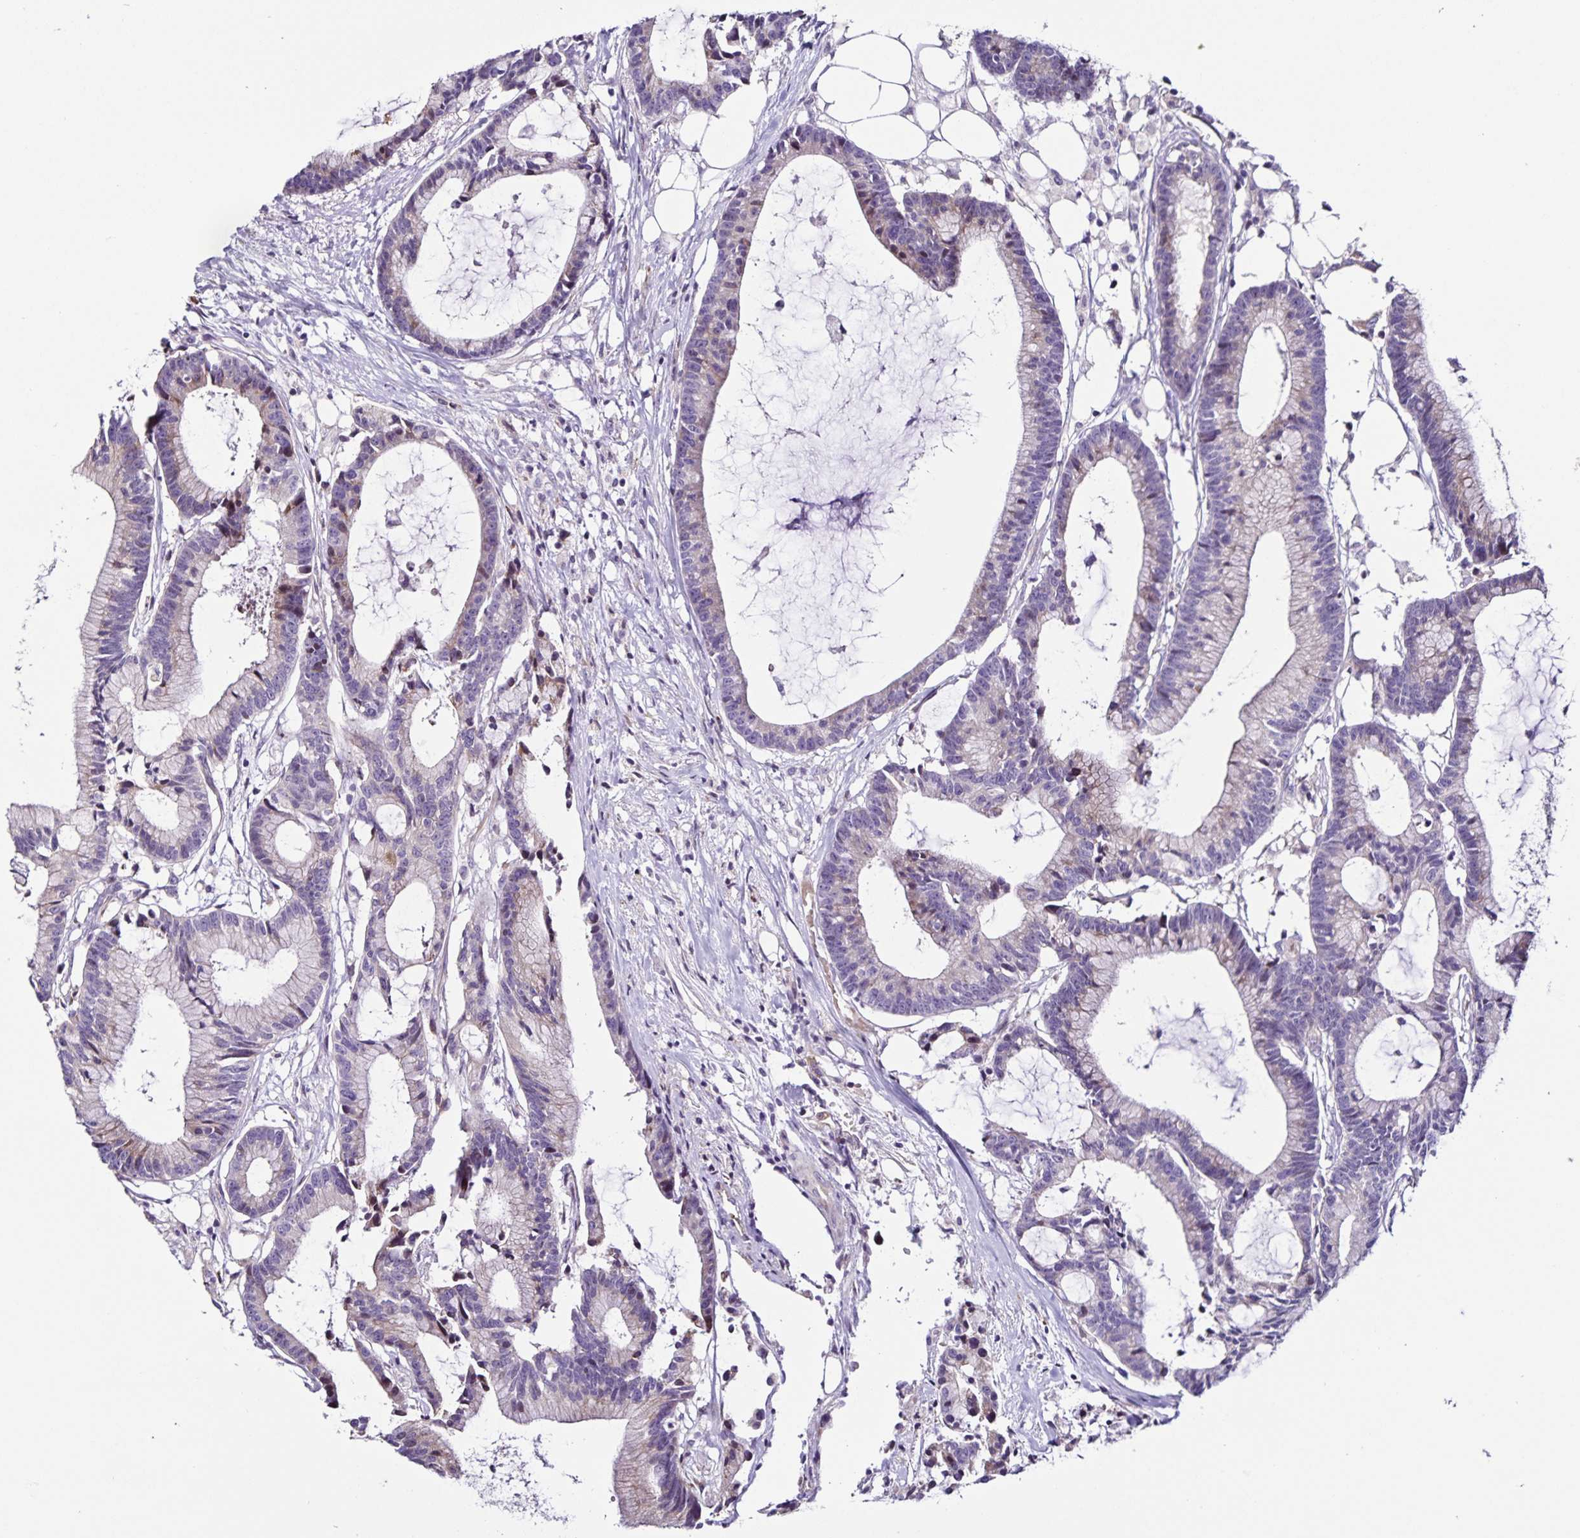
{"staining": {"intensity": "weak", "quantity": "<25%", "location": "cytoplasmic/membranous"}, "tissue": "colorectal cancer", "cell_type": "Tumor cells", "image_type": "cancer", "snomed": [{"axis": "morphology", "description": "Adenocarcinoma, NOS"}, {"axis": "topography", "description": "Colon"}], "caption": "Immunohistochemical staining of colorectal cancer demonstrates no significant staining in tumor cells.", "gene": "RNFT2", "patient": {"sex": "female", "age": 78}}